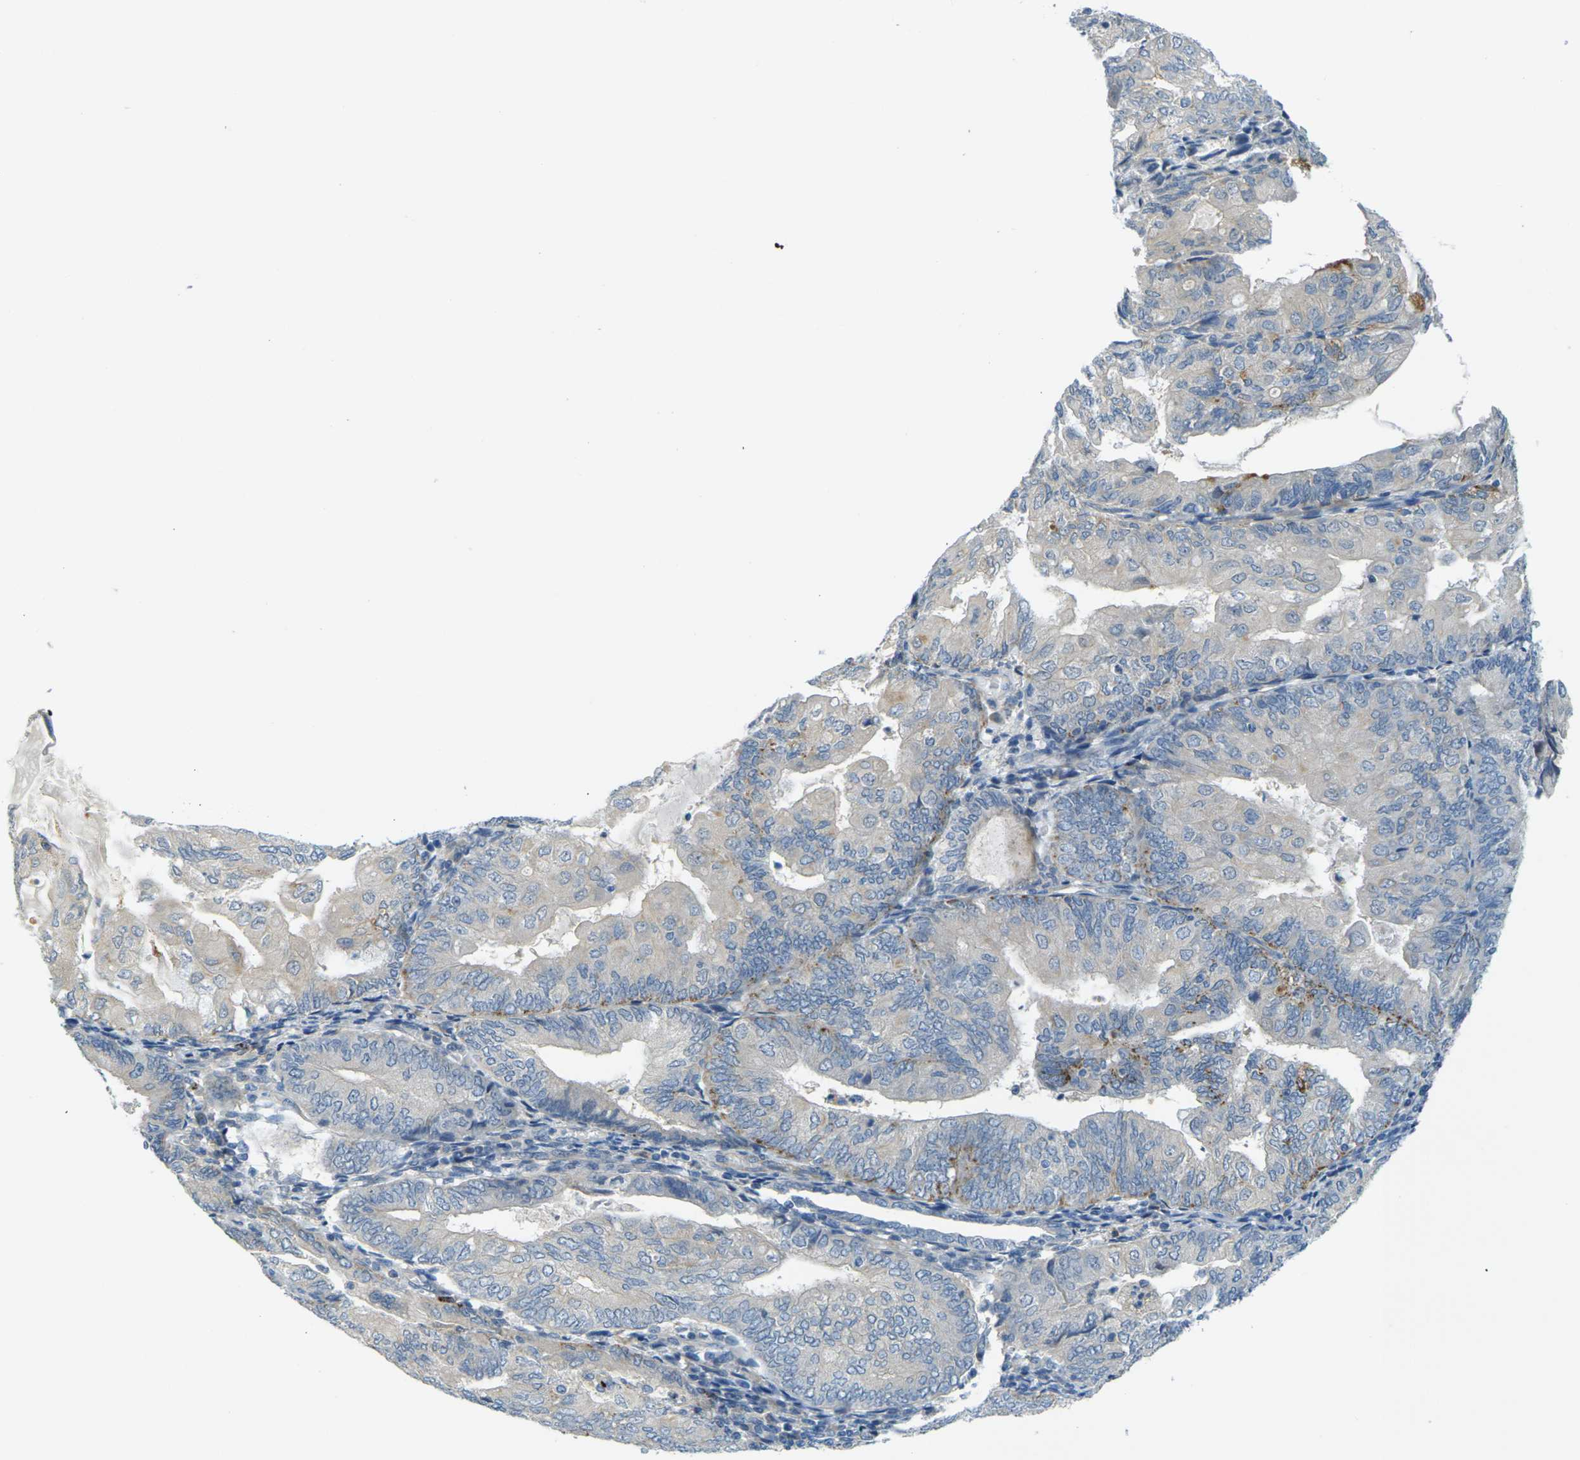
{"staining": {"intensity": "moderate", "quantity": "<25%", "location": "cytoplasmic/membranous"}, "tissue": "endometrial cancer", "cell_type": "Tumor cells", "image_type": "cancer", "snomed": [{"axis": "morphology", "description": "Adenocarcinoma, NOS"}, {"axis": "topography", "description": "Endometrium"}], "caption": "Tumor cells exhibit low levels of moderate cytoplasmic/membranous expression in approximately <25% of cells in human endometrial cancer.", "gene": "CYP2C8", "patient": {"sex": "female", "age": 81}}